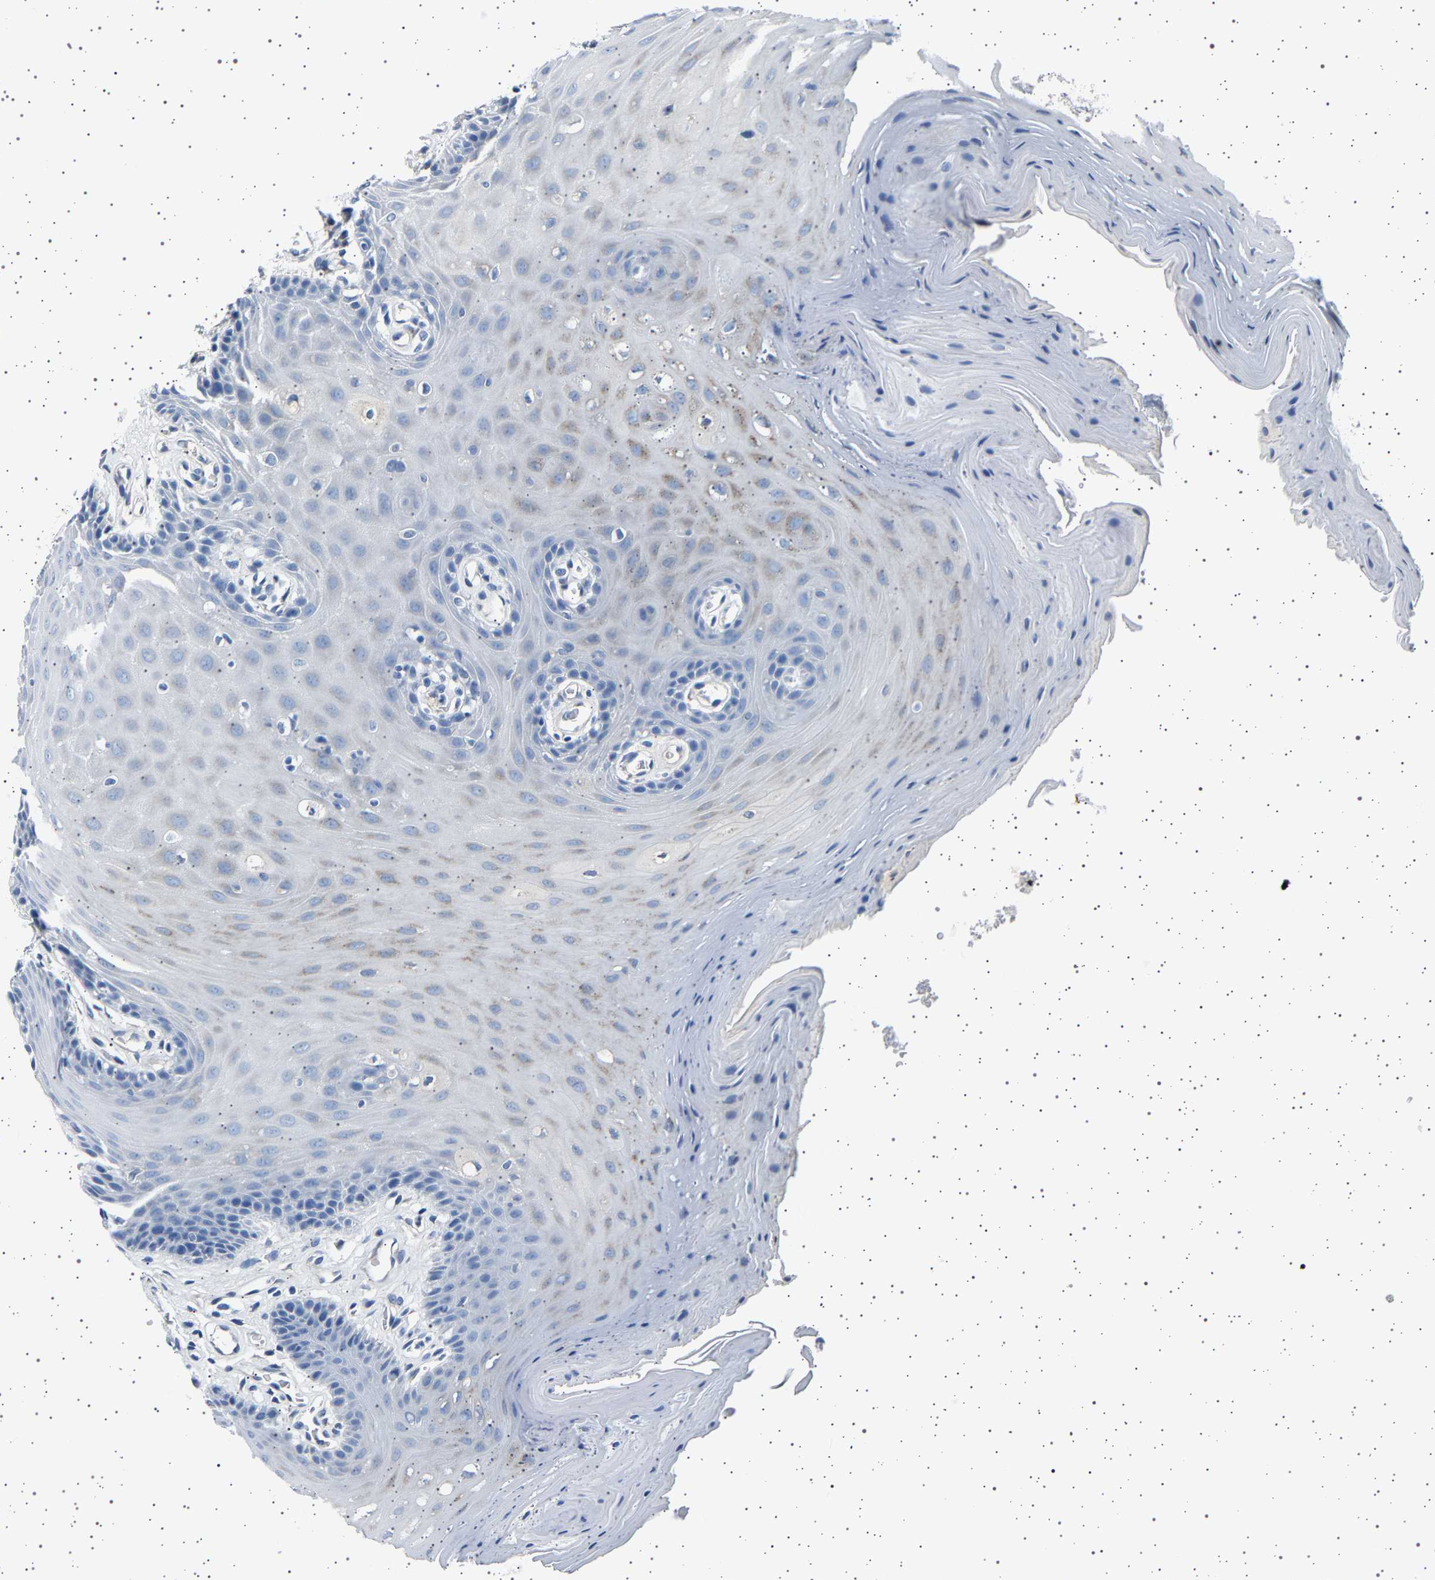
{"staining": {"intensity": "weak", "quantity": "<25%", "location": "cytoplasmic/membranous"}, "tissue": "oral mucosa", "cell_type": "Squamous epithelial cells", "image_type": "normal", "snomed": [{"axis": "morphology", "description": "Normal tissue, NOS"}, {"axis": "morphology", "description": "Squamous cell carcinoma, NOS"}, {"axis": "topography", "description": "Oral tissue"}, {"axis": "topography", "description": "Head-Neck"}], "caption": "DAB immunohistochemical staining of benign human oral mucosa demonstrates no significant expression in squamous epithelial cells. Nuclei are stained in blue.", "gene": "FTCD", "patient": {"sex": "male", "age": 71}}